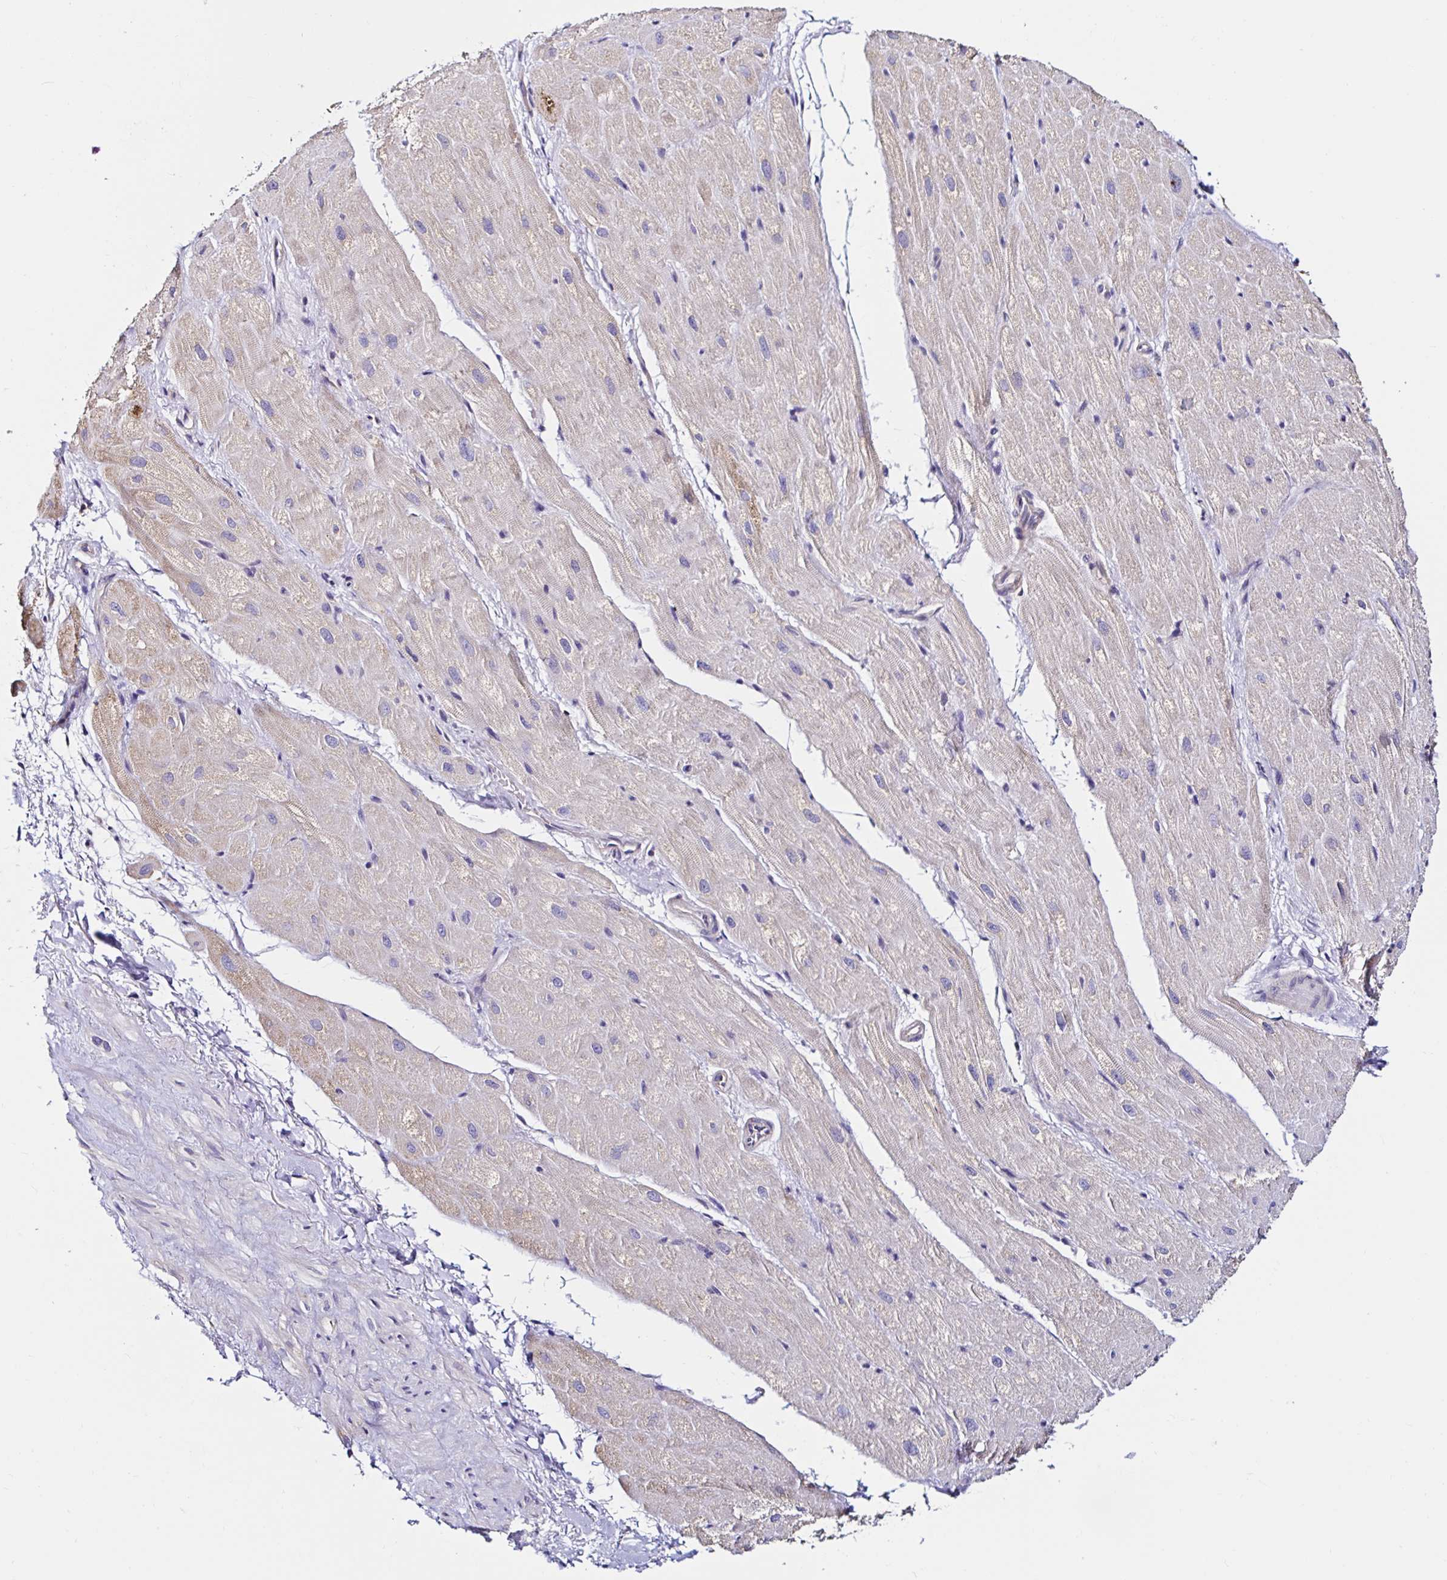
{"staining": {"intensity": "weak", "quantity": "25%-75%", "location": "cytoplasmic/membranous"}, "tissue": "heart muscle", "cell_type": "Cardiomyocytes", "image_type": "normal", "snomed": [{"axis": "morphology", "description": "Normal tissue, NOS"}, {"axis": "topography", "description": "Heart"}], "caption": "Immunohistochemistry (IHC) staining of normal heart muscle, which reveals low levels of weak cytoplasmic/membranous expression in about 25%-75% of cardiomyocytes indicating weak cytoplasmic/membranous protein expression. The staining was performed using DAB (3,3'-diaminobenzidine) (brown) for protein detection and nuclei were counterstained in hematoxylin (blue).", "gene": "VSIG2", "patient": {"sex": "male", "age": 62}}